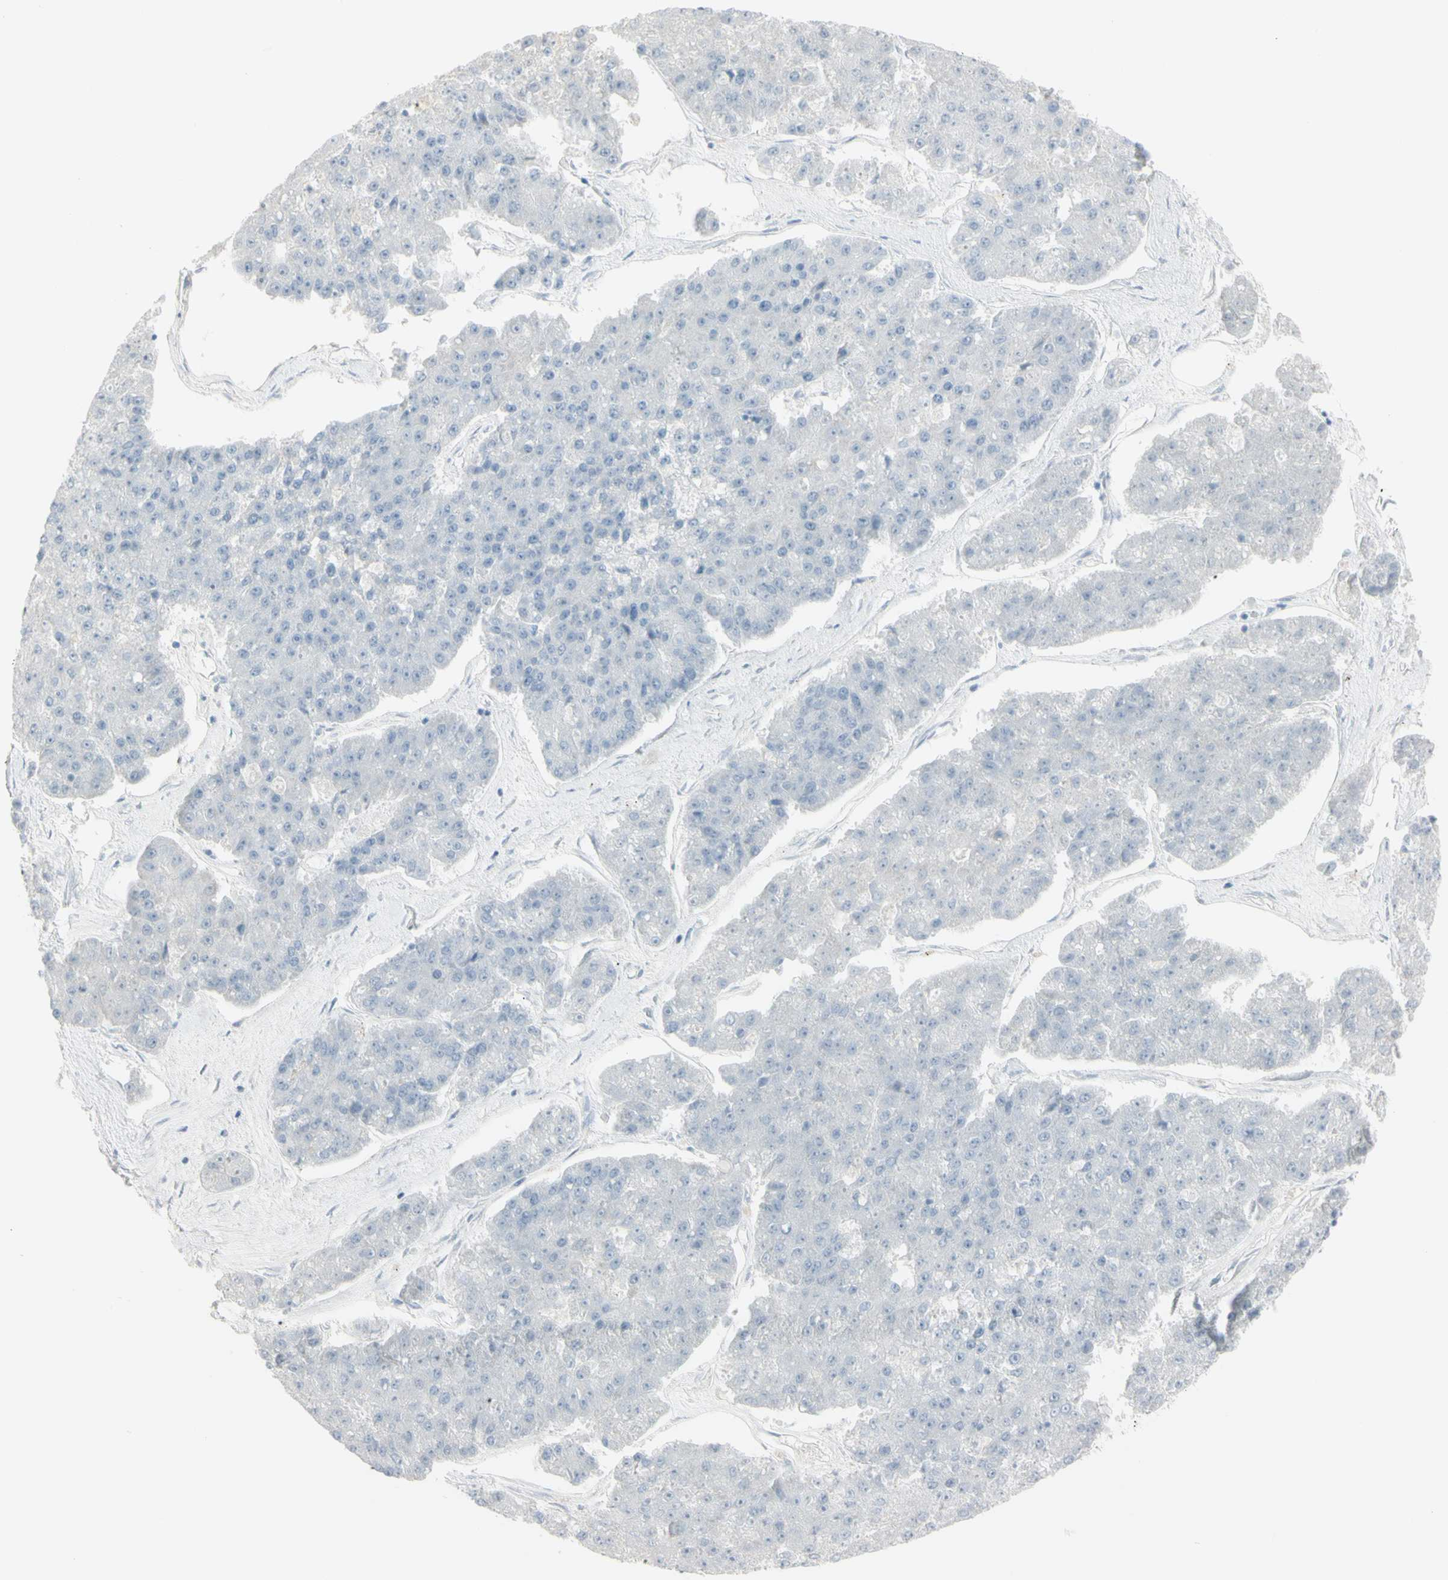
{"staining": {"intensity": "negative", "quantity": "none", "location": "none"}, "tissue": "pancreatic cancer", "cell_type": "Tumor cells", "image_type": "cancer", "snomed": [{"axis": "morphology", "description": "Adenocarcinoma, NOS"}, {"axis": "topography", "description": "Pancreas"}], "caption": "This is a micrograph of immunohistochemistry staining of pancreatic adenocarcinoma, which shows no positivity in tumor cells. Brightfield microscopy of immunohistochemistry stained with DAB (brown) and hematoxylin (blue), captured at high magnification.", "gene": "PIP", "patient": {"sex": "male", "age": 50}}